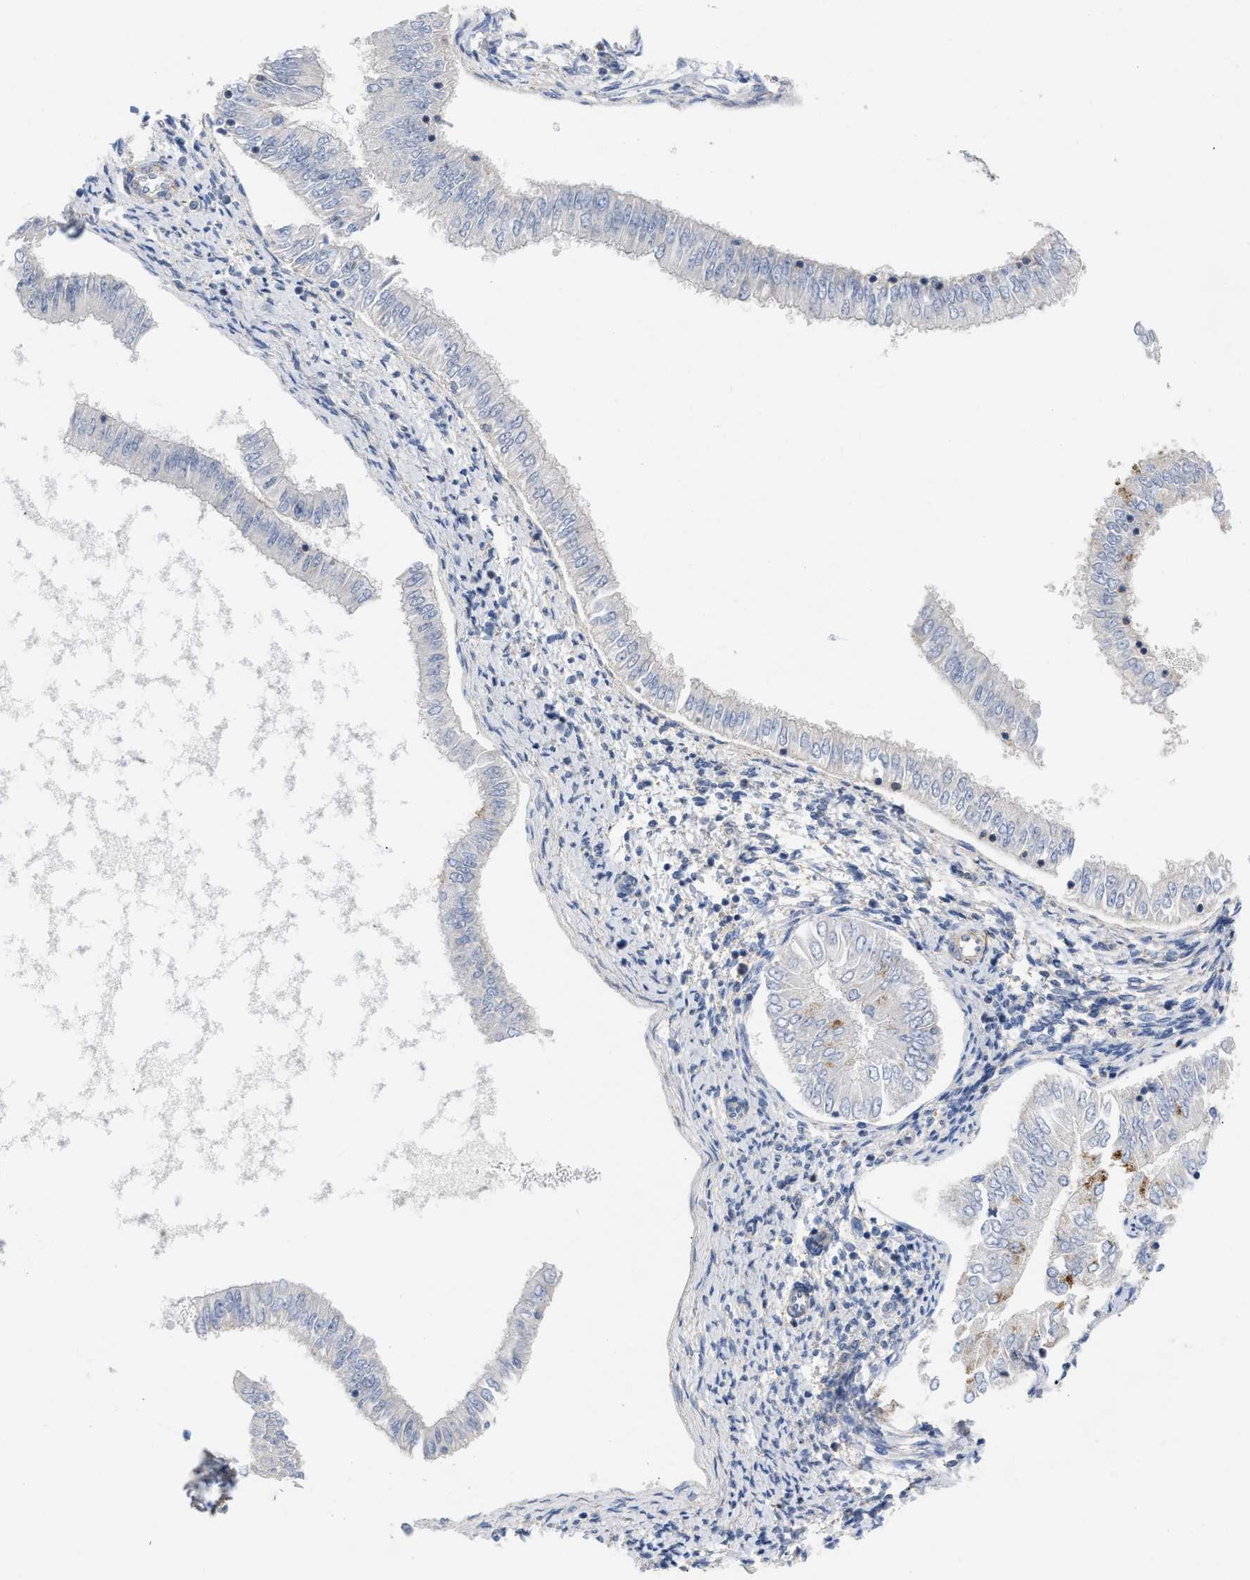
{"staining": {"intensity": "negative", "quantity": "none", "location": "none"}, "tissue": "endometrial cancer", "cell_type": "Tumor cells", "image_type": "cancer", "snomed": [{"axis": "morphology", "description": "Adenocarcinoma, NOS"}, {"axis": "topography", "description": "Endometrium"}], "caption": "An immunohistochemistry (IHC) photomicrograph of endometrial cancer is shown. There is no staining in tumor cells of endometrial cancer.", "gene": "TMEM131", "patient": {"sex": "female", "age": 53}}